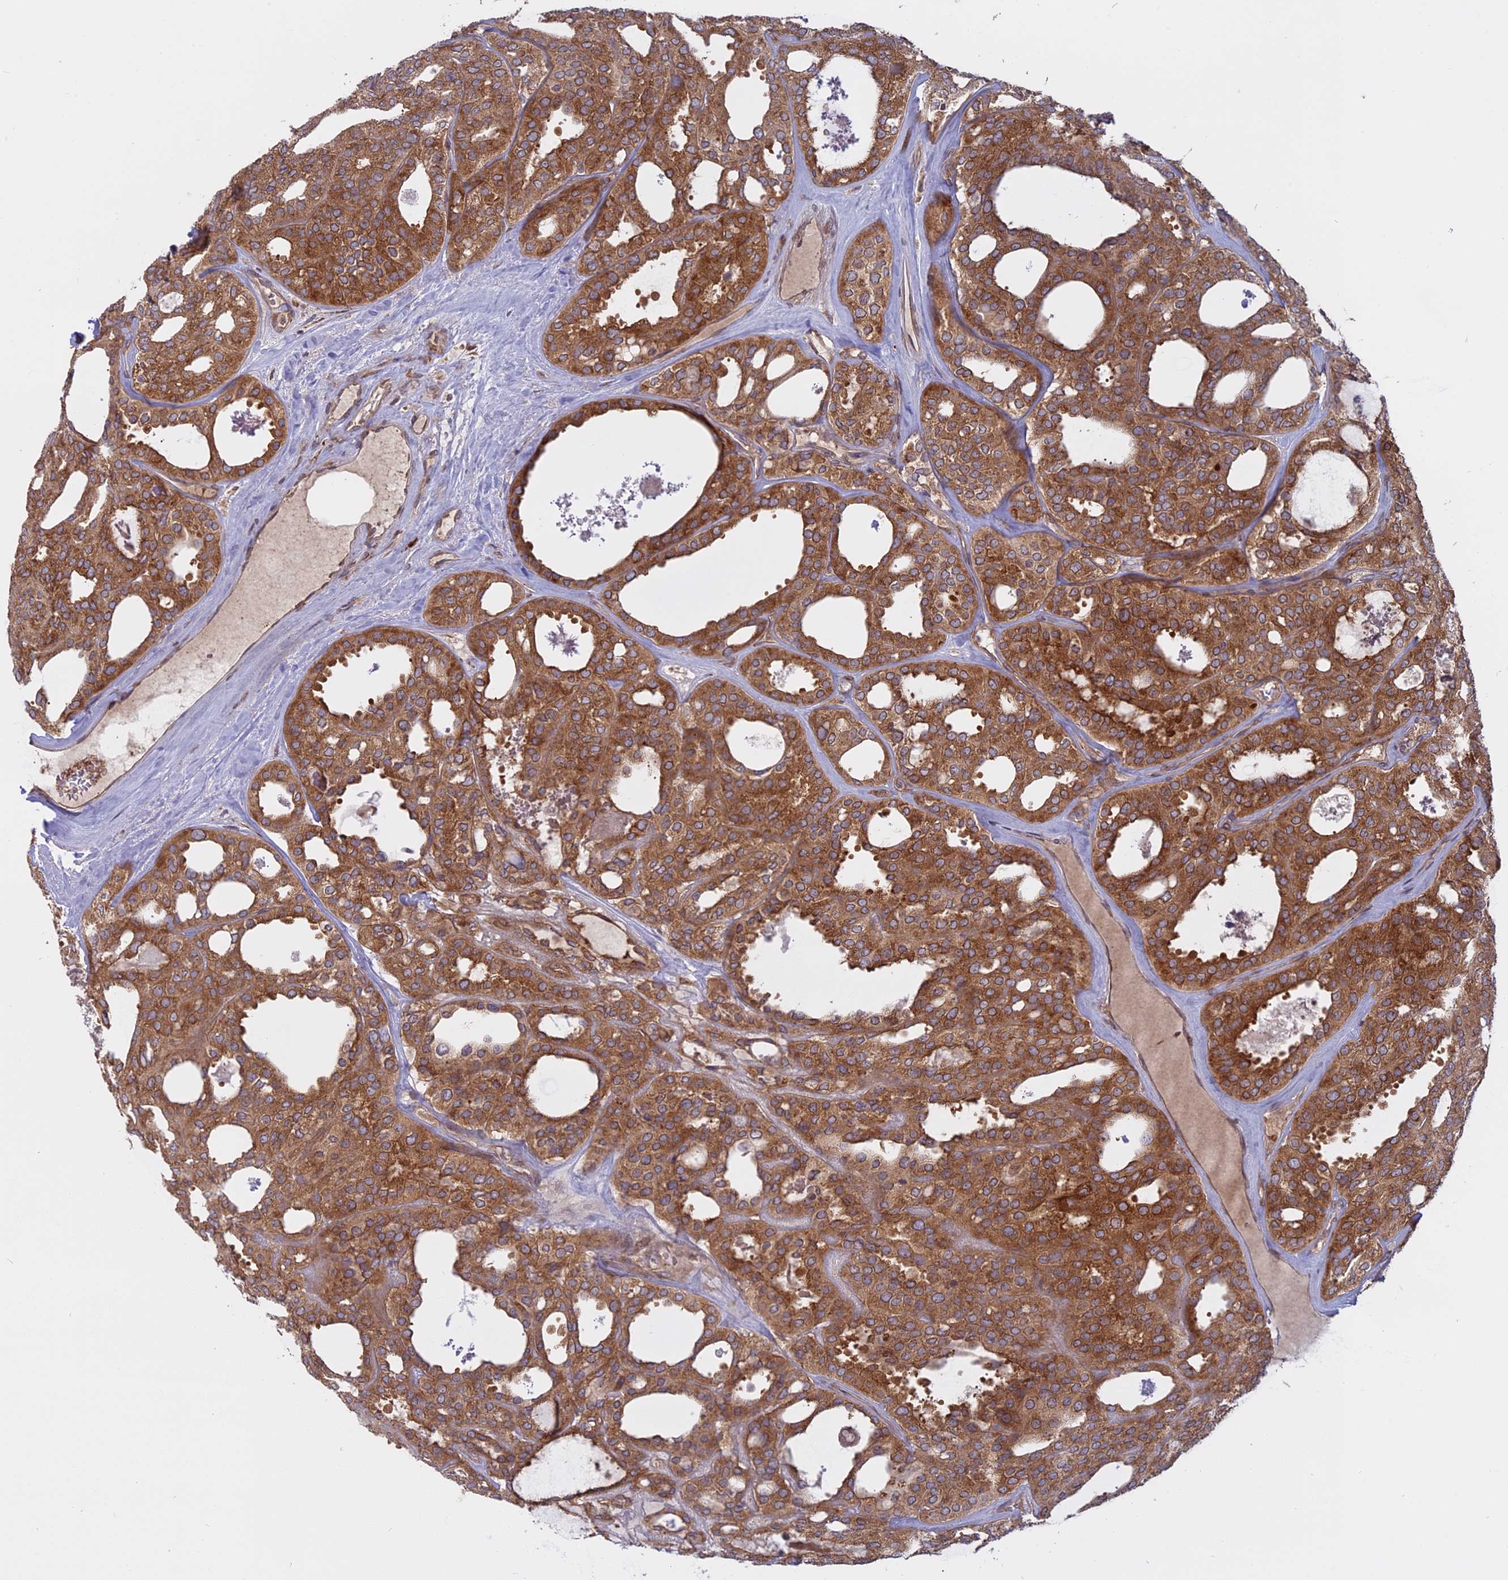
{"staining": {"intensity": "moderate", "quantity": ">75%", "location": "cytoplasmic/membranous"}, "tissue": "thyroid cancer", "cell_type": "Tumor cells", "image_type": "cancer", "snomed": [{"axis": "morphology", "description": "Follicular adenoma carcinoma, NOS"}, {"axis": "topography", "description": "Thyroid gland"}], "caption": "This photomicrograph shows immunohistochemistry (IHC) staining of human follicular adenoma carcinoma (thyroid), with medium moderate cytoplasmic/membranous staining in about >75% of tumor cells.", "gene": "TMEM208", "patient": {"sex": "male", "age": 75}}